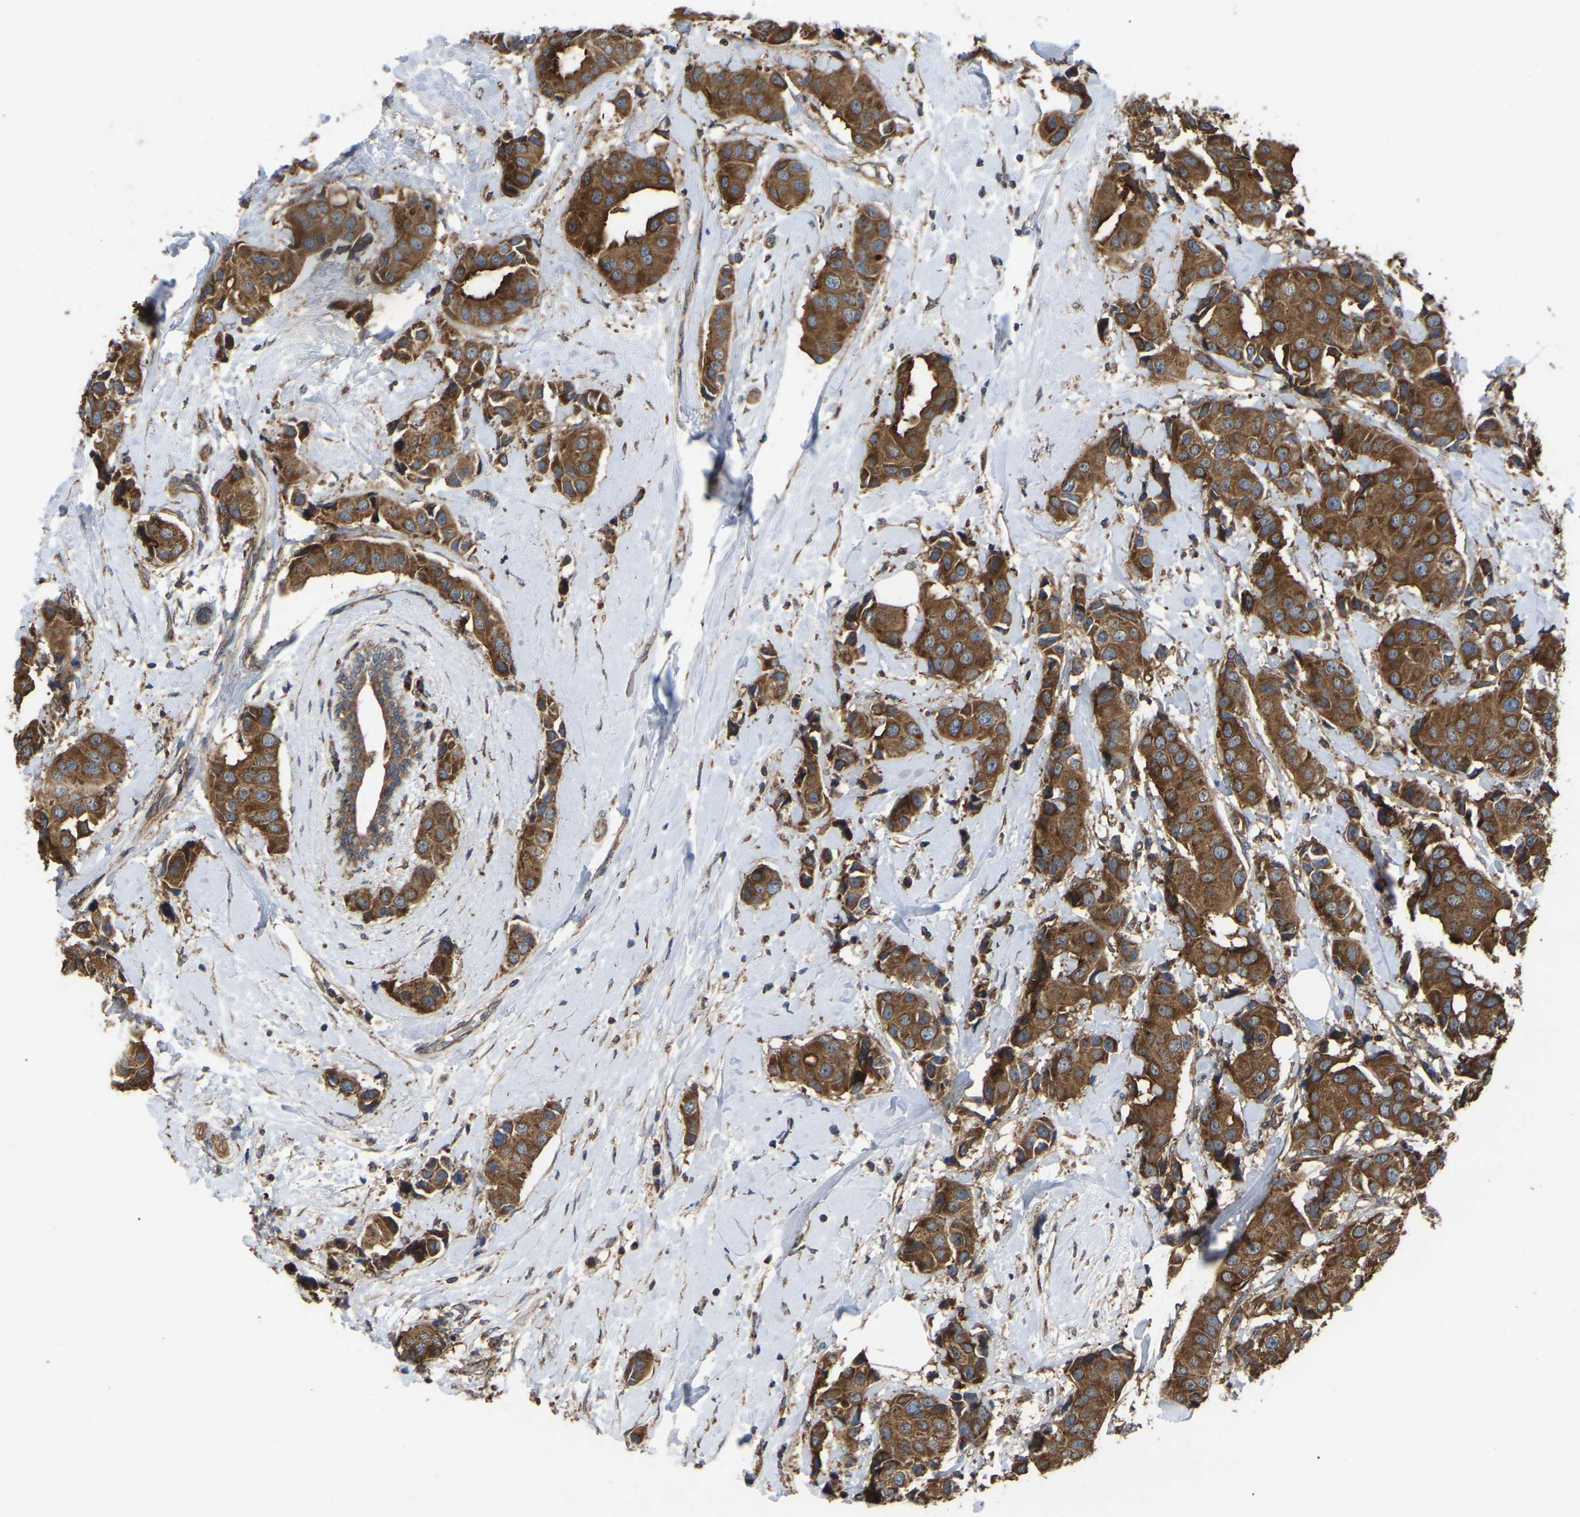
{"staining": {"intensity": "moderate", "quantity": ">75%", "location": "cytoplasmic/membranous"}, "tissue": "breast cancer", "cell_type": "Tumor cells", "image_type": "cancer", "snomed": [{"axis": "morphology", "description": "Normal tissue, NOS"}, {"axis": "morphology", "description": "Duct carcinoma"}, {"axis": "topography", "description": "Breast"}], "caption": "Immunohistochemical staining of invasive ductal carcinoma (breast) demonstrates moderate cytoplasmic/membranous protein expression in approximately >75% of tumor cells.", "gene": "GCC1", "patient": {"sex": "female", "age": 39}}